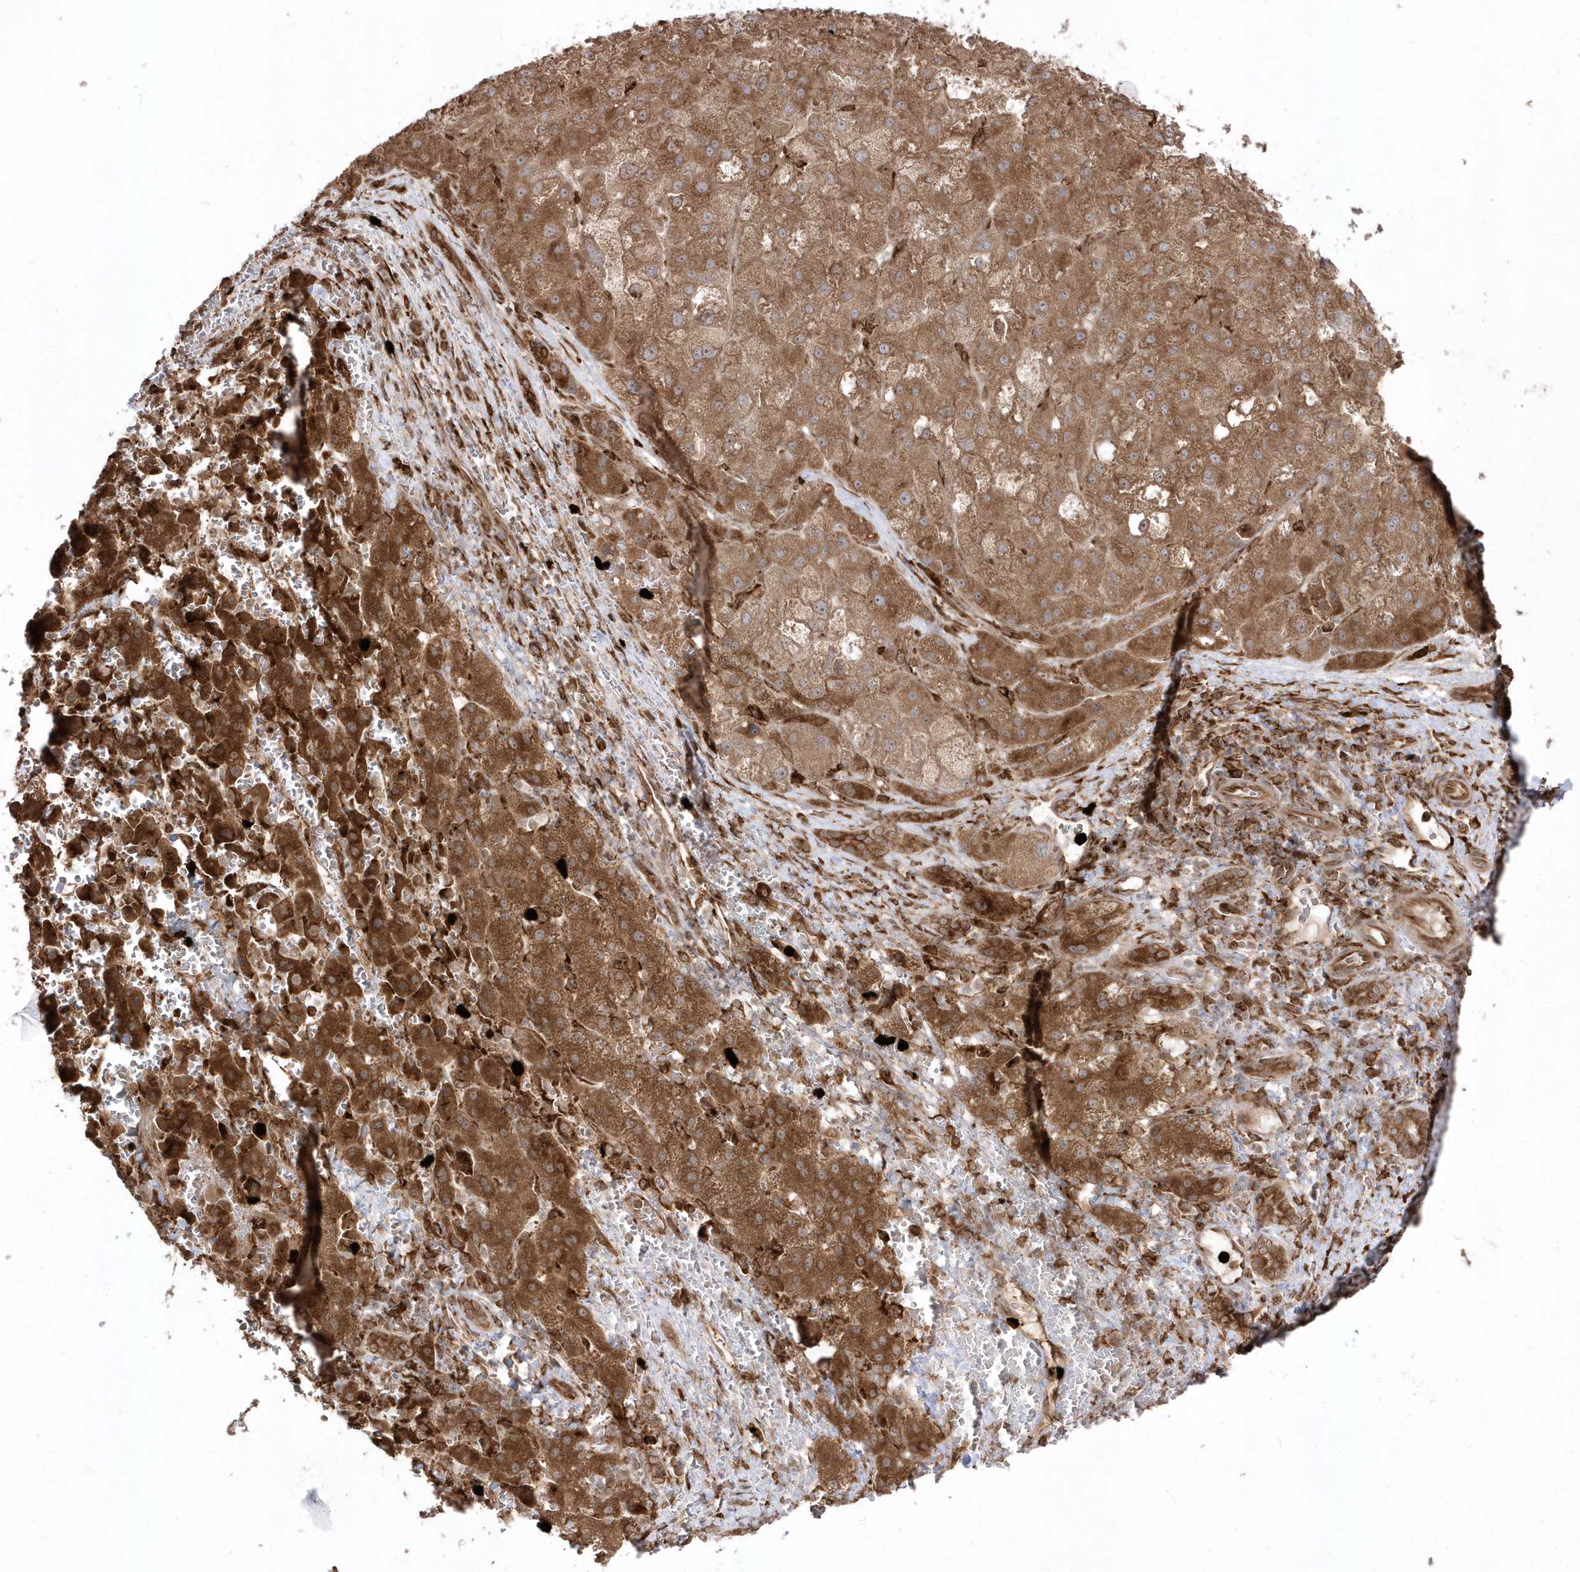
{"staining": {"intensity": "strong", "quantity": ">75%", "location": "cytoplasmic/membranous"}, "tissue": "liver cancer", "cell_type": "Tumor cells", "image_type": "cancer", "snomed": [{"axis": "morphology", "description": "Carcinoma, Hepatocellular, NOS"}, {"axis": "topography", "description": "Liver"}], "caption": "Immunohistochemistry staining of hepatocellular carcinoma (liver), which shows high levels of strong cytoplasmic/membranous staining in approximately >75% of tumor cells indicating strong cytoplasmic/membranous protein expression. The staining was performed using DAB (3,3'-diaminobenzidine) (brown) for protein detection and nuclei were counterstained in hematoxylin (blue).", "gene": "EPC2", "patient": {"sex": "male", "age": 57}}